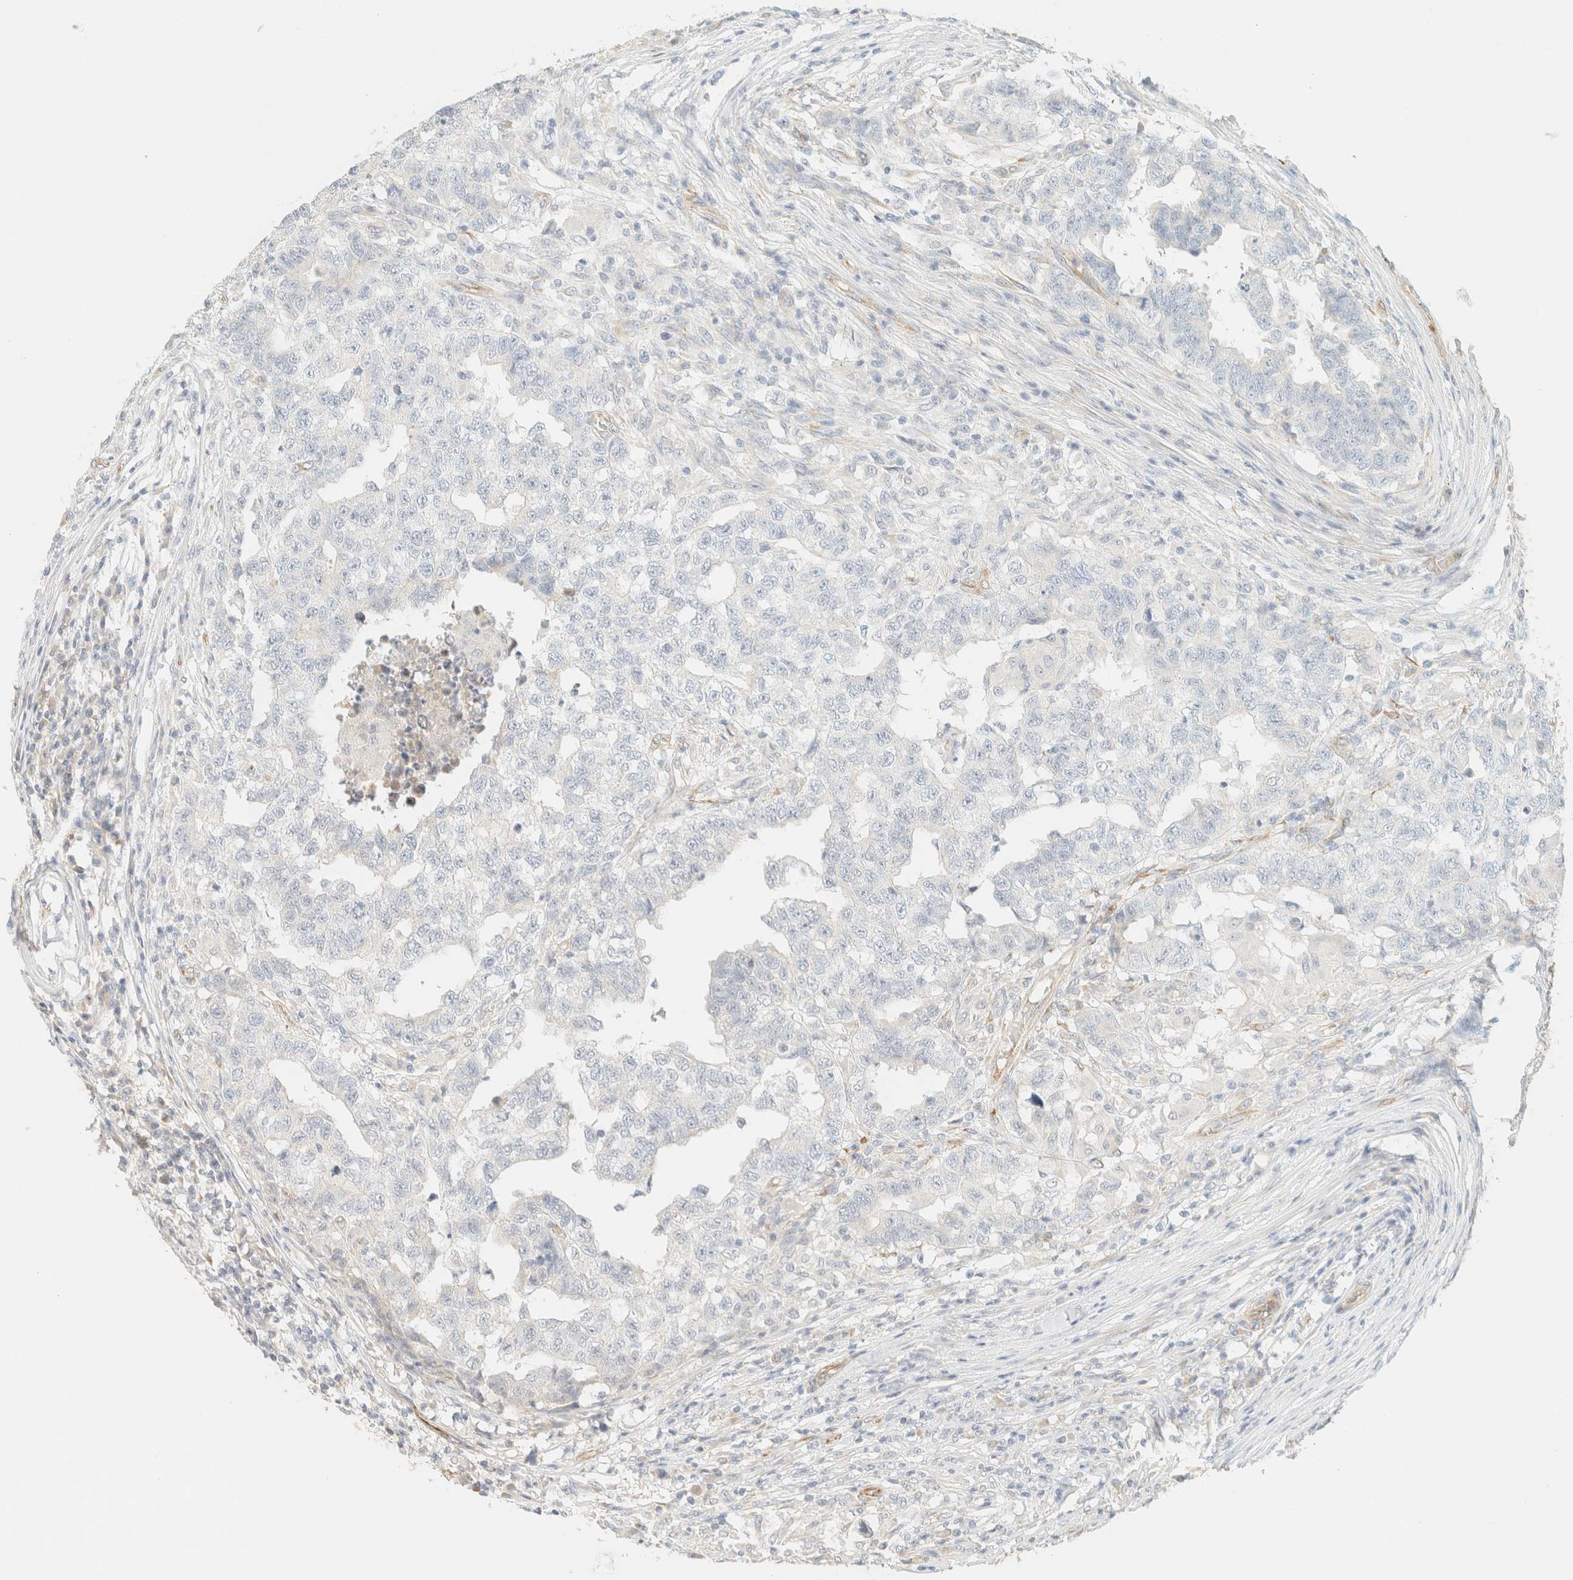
{"staining": {"intensity": "negative", "quantity": "none", "location": "none"}, "tissue": "testis cancer", "cell_type": "Tumor cells", "image_type": "cancer", "snomed": [{"axis": "morphology", "description": "Carcinoma, Embryonal, NOS"}, {"axis": "topography", "description": "Testis"}], "caption": "Tumor cells are negative for protein expression in human testis cancer (embryonal carcinoma).", "gene": "SPARCL1", "patient": {"sex": "male", "age": 21}}